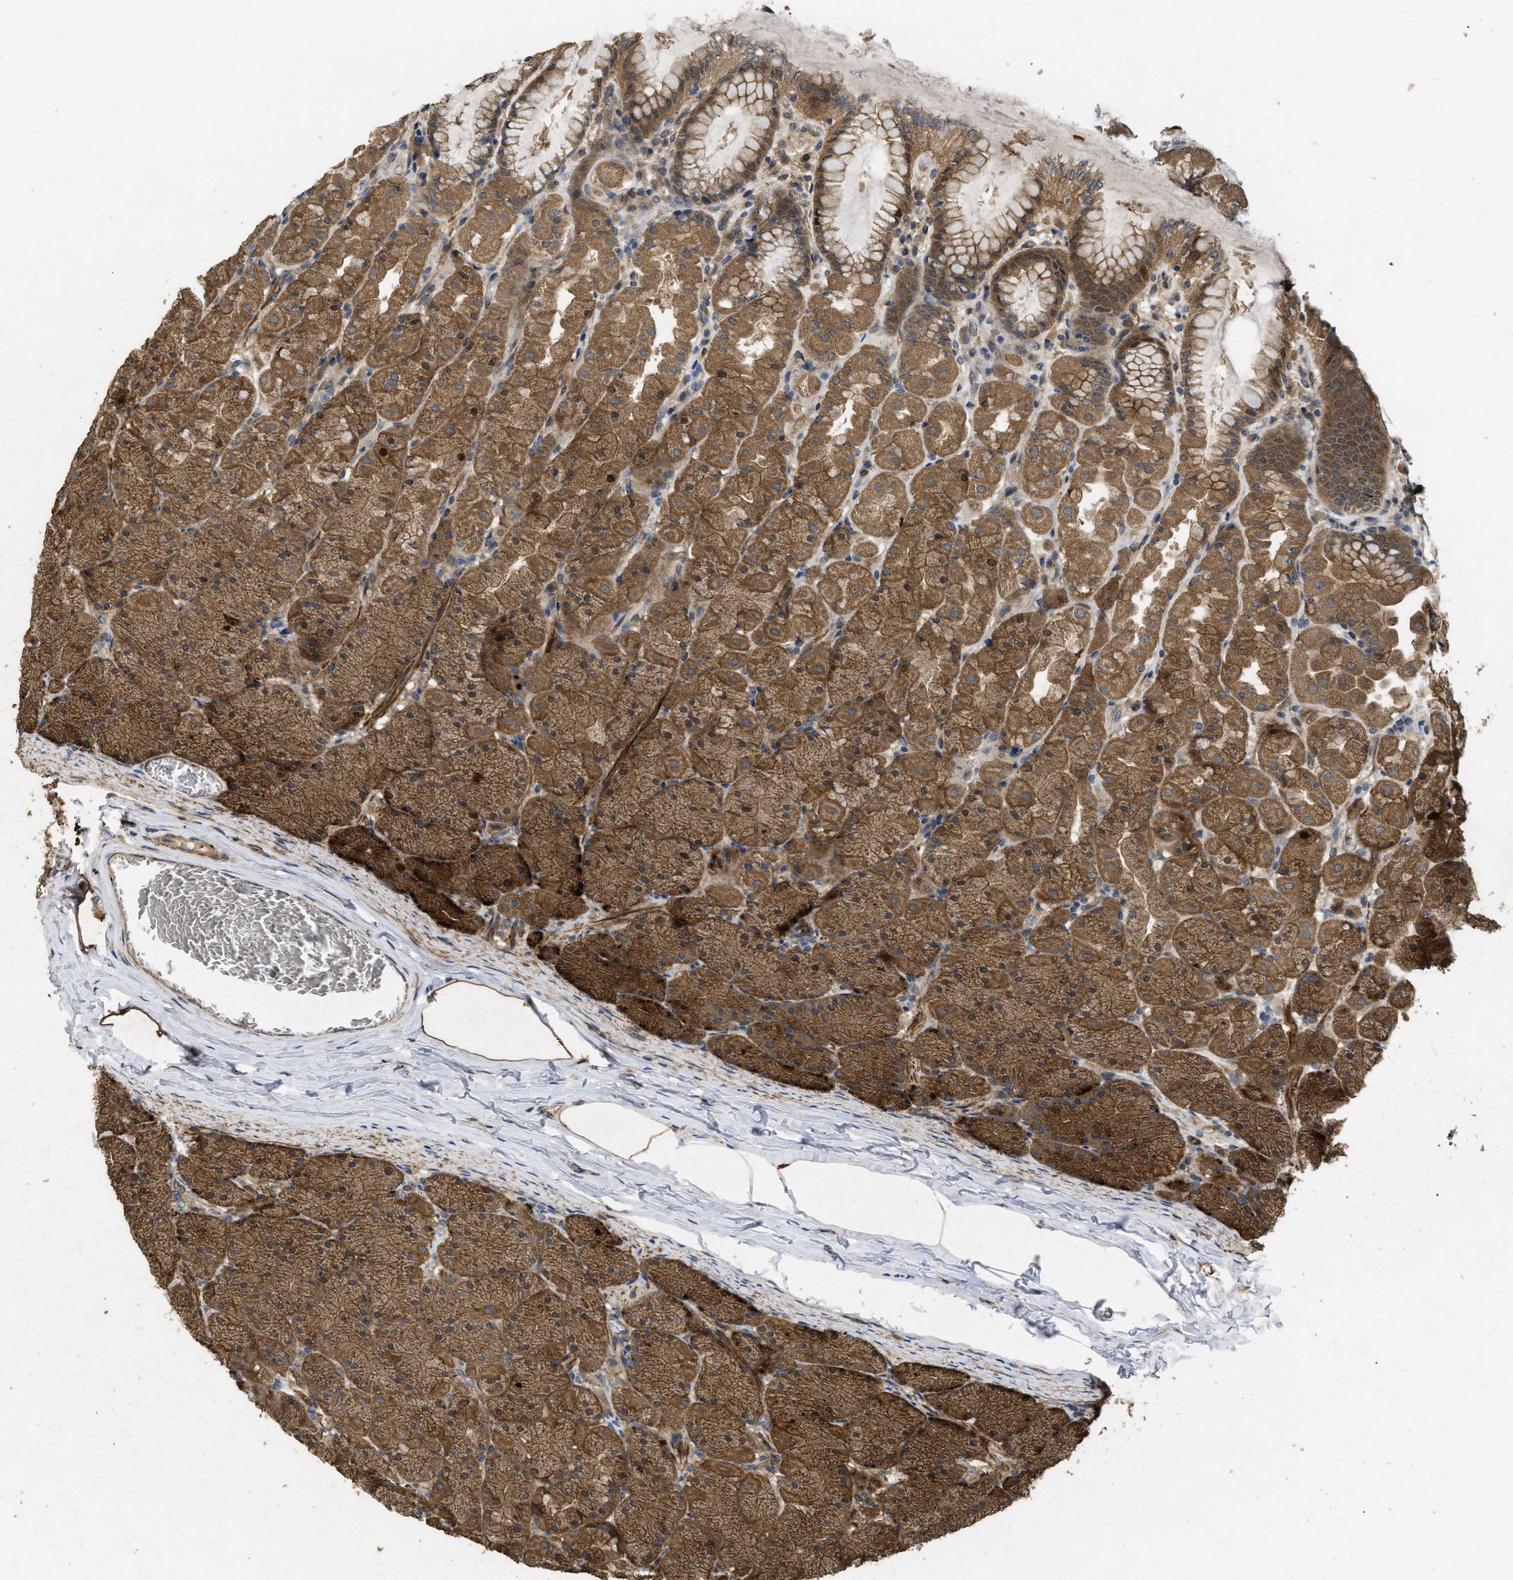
{"staining": {"intensity": "strong", "quantity": ">75%", "location": "cytoplasmic/membranous"}, "tissue": "stomach", "cell_type": "Glandular cells", "image_type": "normal", "snomed": [{"axis": "morphology", "description": "Normal tissue, NOS"}, {"axis": "topography", "description": "Stomach, upper"}], "caption": "This photomicrograph shows immunohistochemistry staining of normal human stomach, with high strong cytoplasmic/membranous expression in about >75% of glandular cells.", "gene": "FZD6", "patient": {"sex": "female", "age": 56}}